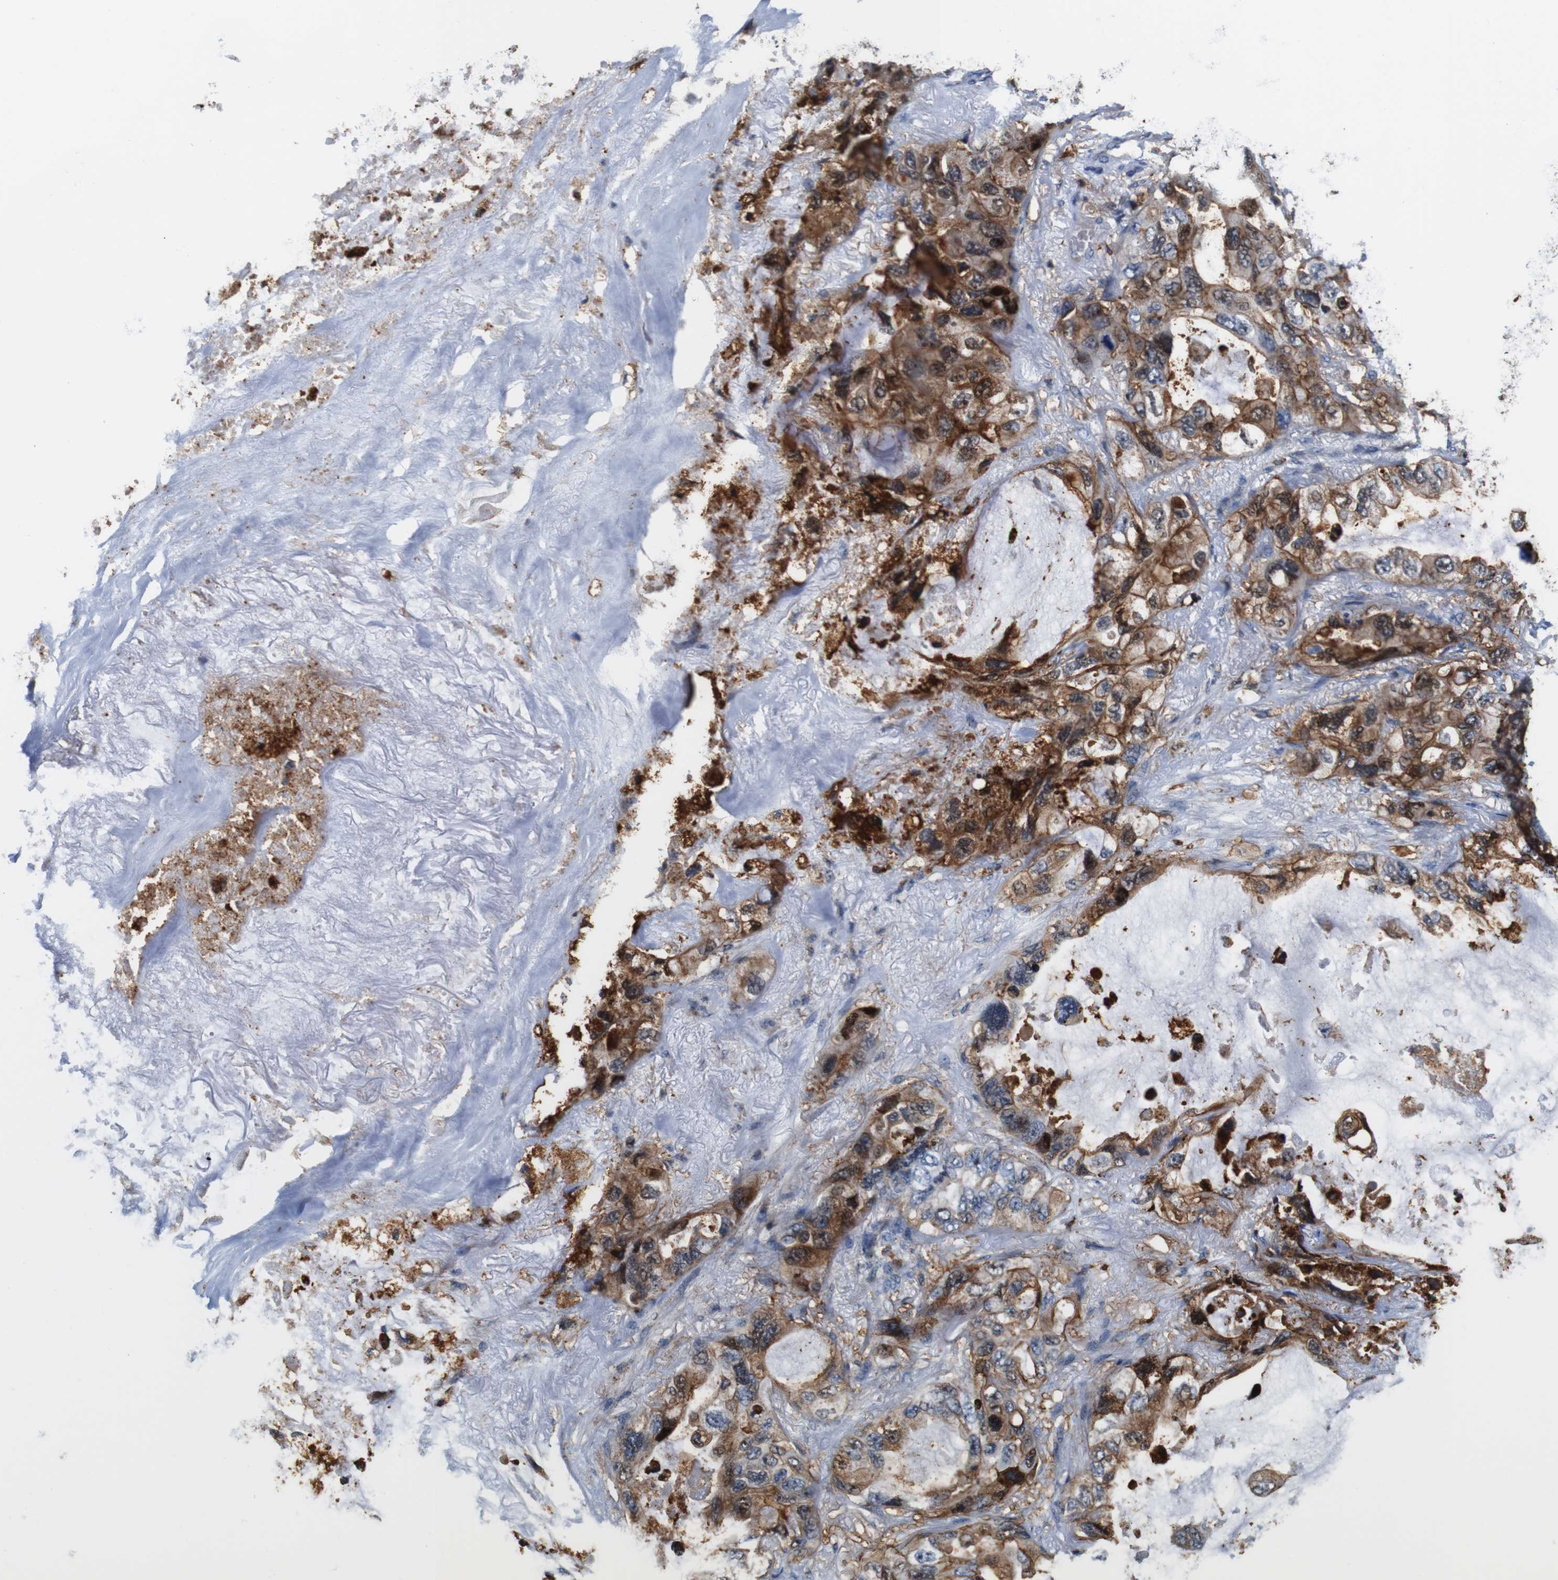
{"staining": {"intensity": "moderate", "quantity": ">75%", "location": "cytoplasmic/membranous"}, "tissue": "lung cancer", "cell_type": "Tumor cells", "image_type": "cancer", "snomed": [{"axis": "morphology", "description": "Squamous cell carcinoma, NOS"}, {"axis": "topography", "description": "Lung"}], "caption": "Lung cancer (squamous cell carcinoma) was stained to show a protein in brown. There is medium levels of moderate cytoplasmic/membranous staining in approximately >75% of tumor cells. The staining is performed using DAB brown chromogen to label protein expression. The nuclei are counter-stained blue using hematoxylin.", "gene": "ANXA1", "patient": {"sex": "female", "age": 73}}